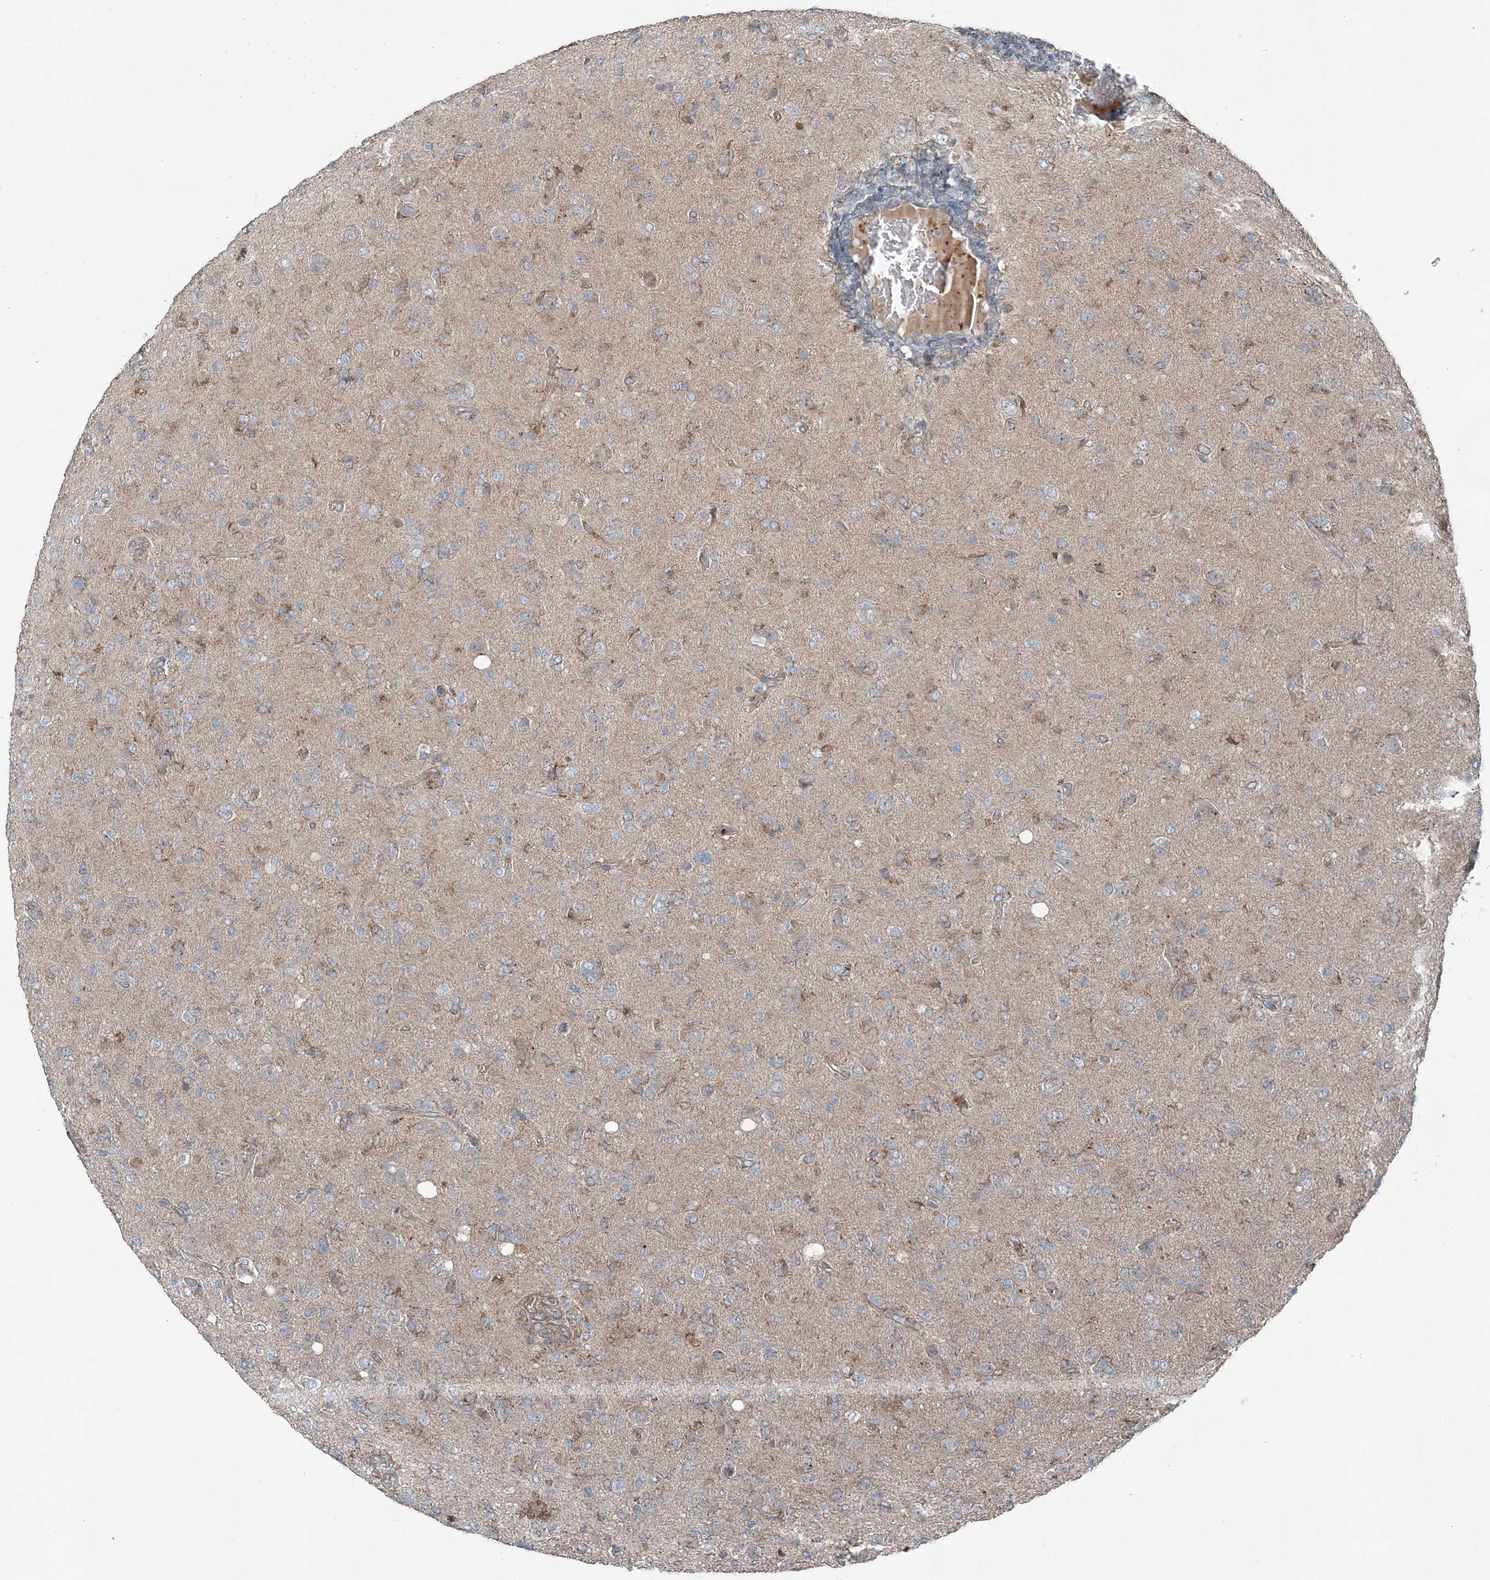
{"staining": {"intensity": "weak", "quantity": "25%-75%", "location": "cytoplasmic/membranous"}, "tissue": "glioma", "cell_type": "Tumor cells", "image_type": "cancer", "snomed": [{"axis": "morphology", "description": "Glioma, malignant, High grade"}, {"axis": "topography", "description": "Brain"}], "caption": "A brown stain shows weak cytoplasmic/membranous staining of a protein in human malignant high-grade glioma tumor cells.", "gene": "KY", "patient": {"sex": "female", "age": 57}}